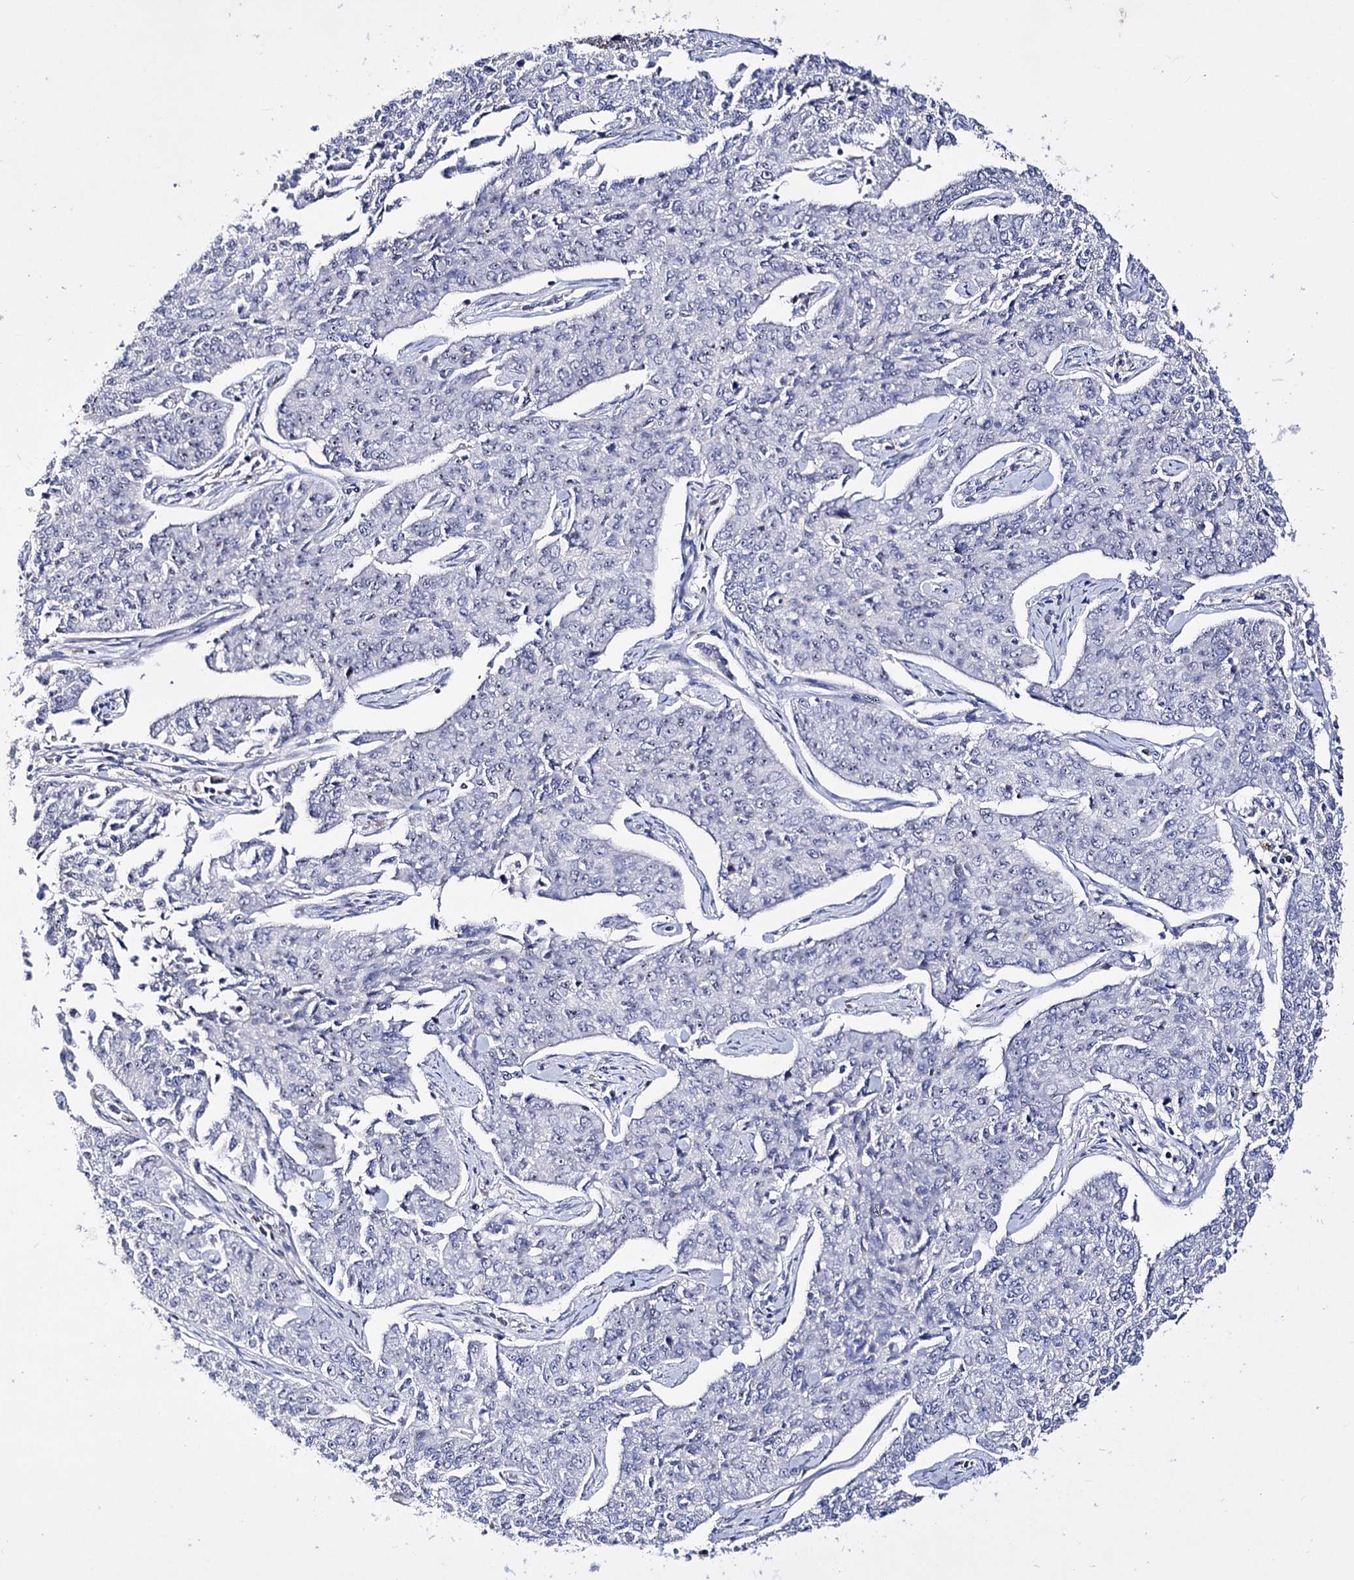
{"staining": {"intensity": "negative", "quantity": "none", "location": "none"}, "tissue": "cervical cancer", "cell_type": "Tumor cells", "image_type": "cancer", "snomed": [{"axis": "morphology", "description": "Squamous cell carcinoma, NOS"}, {"axis": "topography", "description": "Cervix"}], "caption": "IHC of human cervical cancer demonstrates no expression in tumor cells.", "gene": "PCGF5", "patient": {"sex": "female", "age": 35}}